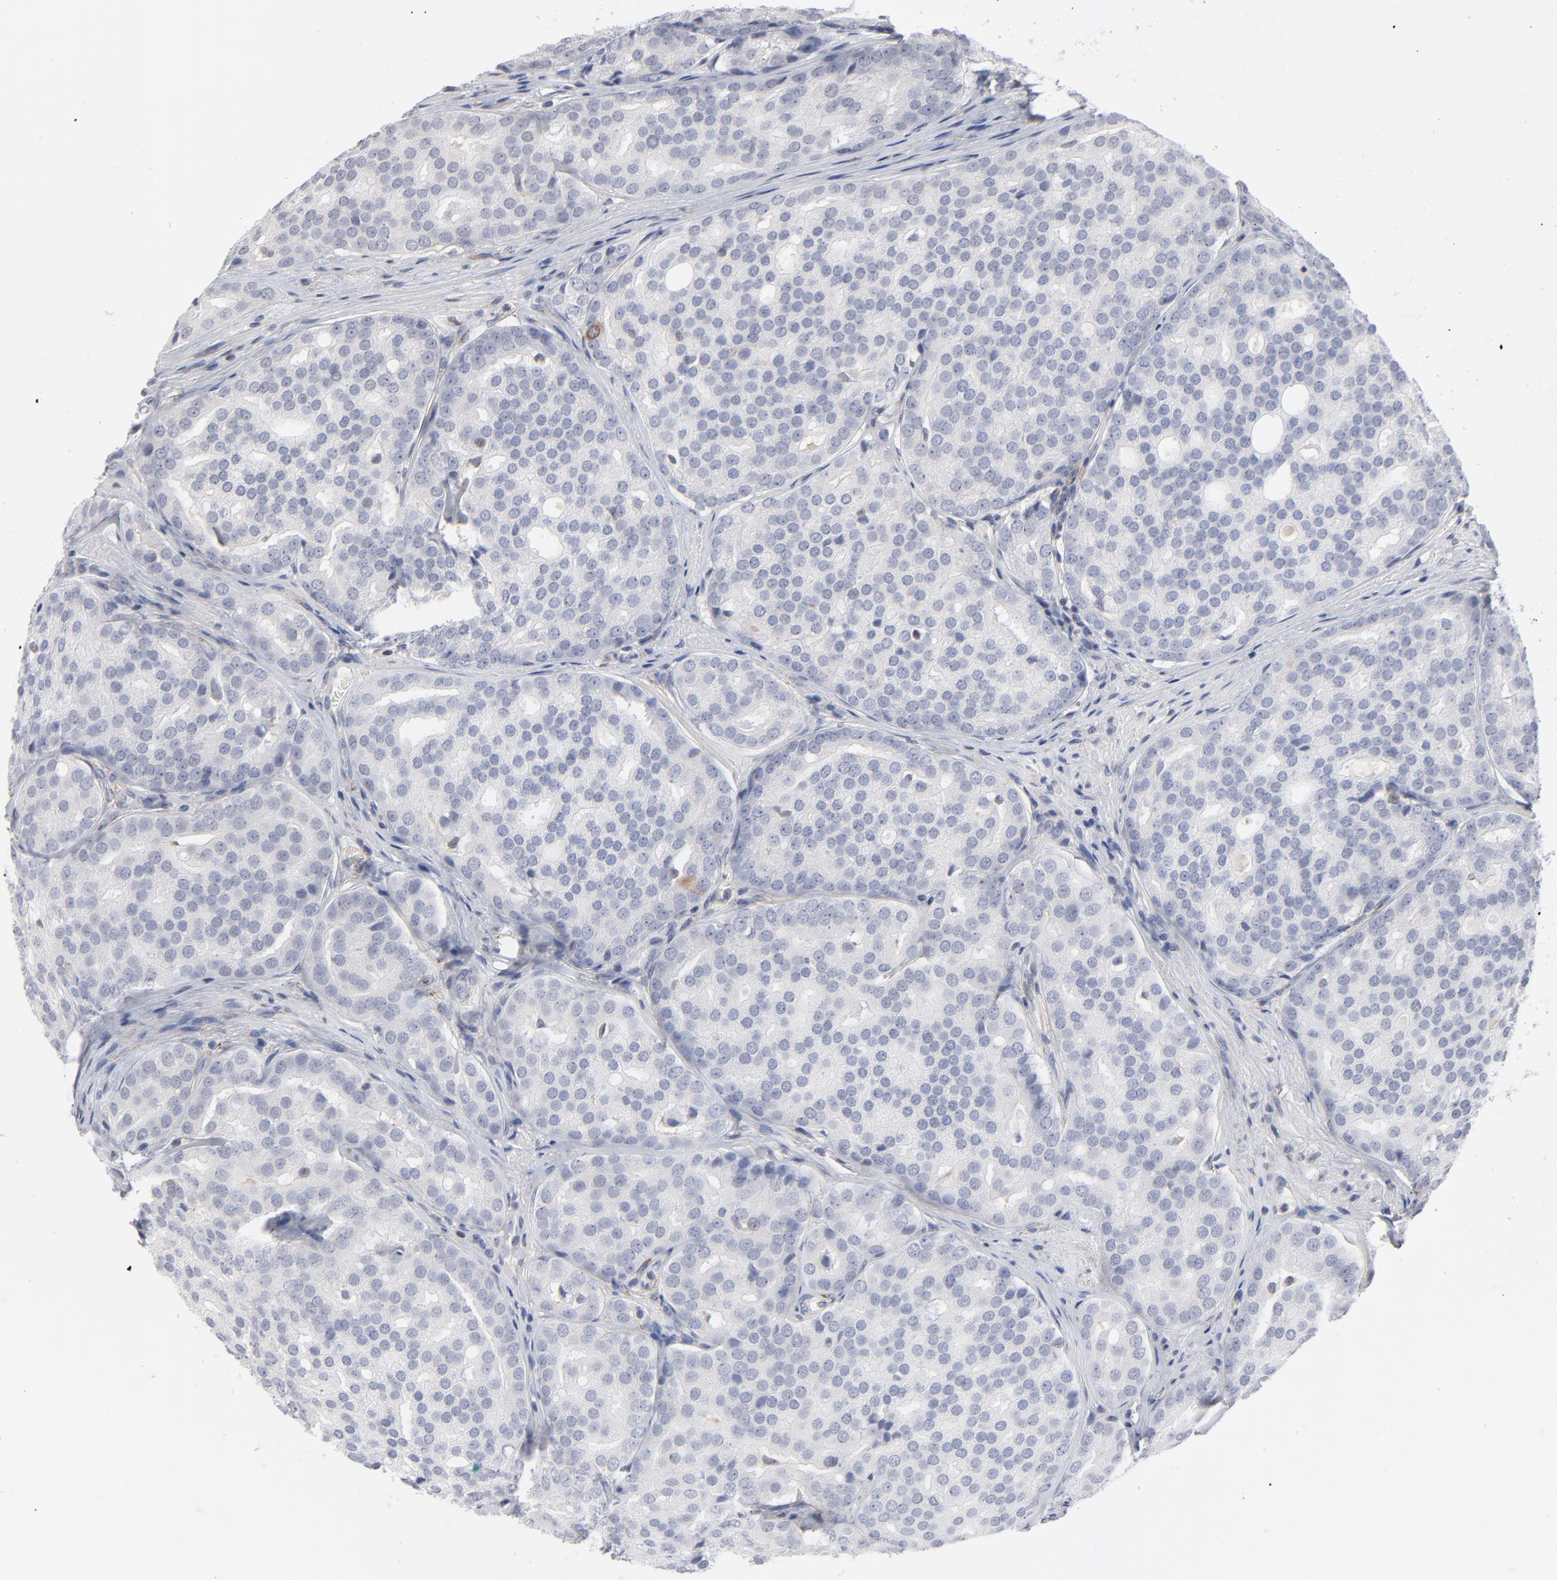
{"staining": {"intensity": "negative", "quantity": "none", "location": "none"}, "tissue": "prostate cancer", "cell_type": "Tumor cells", "image_type": "cancer", "snomed": [{"axis": "morphology", "description": "Adenocarcinoma, High grade"}, {"axis": "topography", "description": "Prostate"}], "caption": "Image shows no protein staining in tumor cells of adenocarcinoma (high-grade) (prostate) tissue. Brightfield microscopy of IHC stained with DAB (brown) and hematoxylin (blue), captured at high magnification.", "gene": "AURKA", "patient": {"sex": "male", "age": 64}}